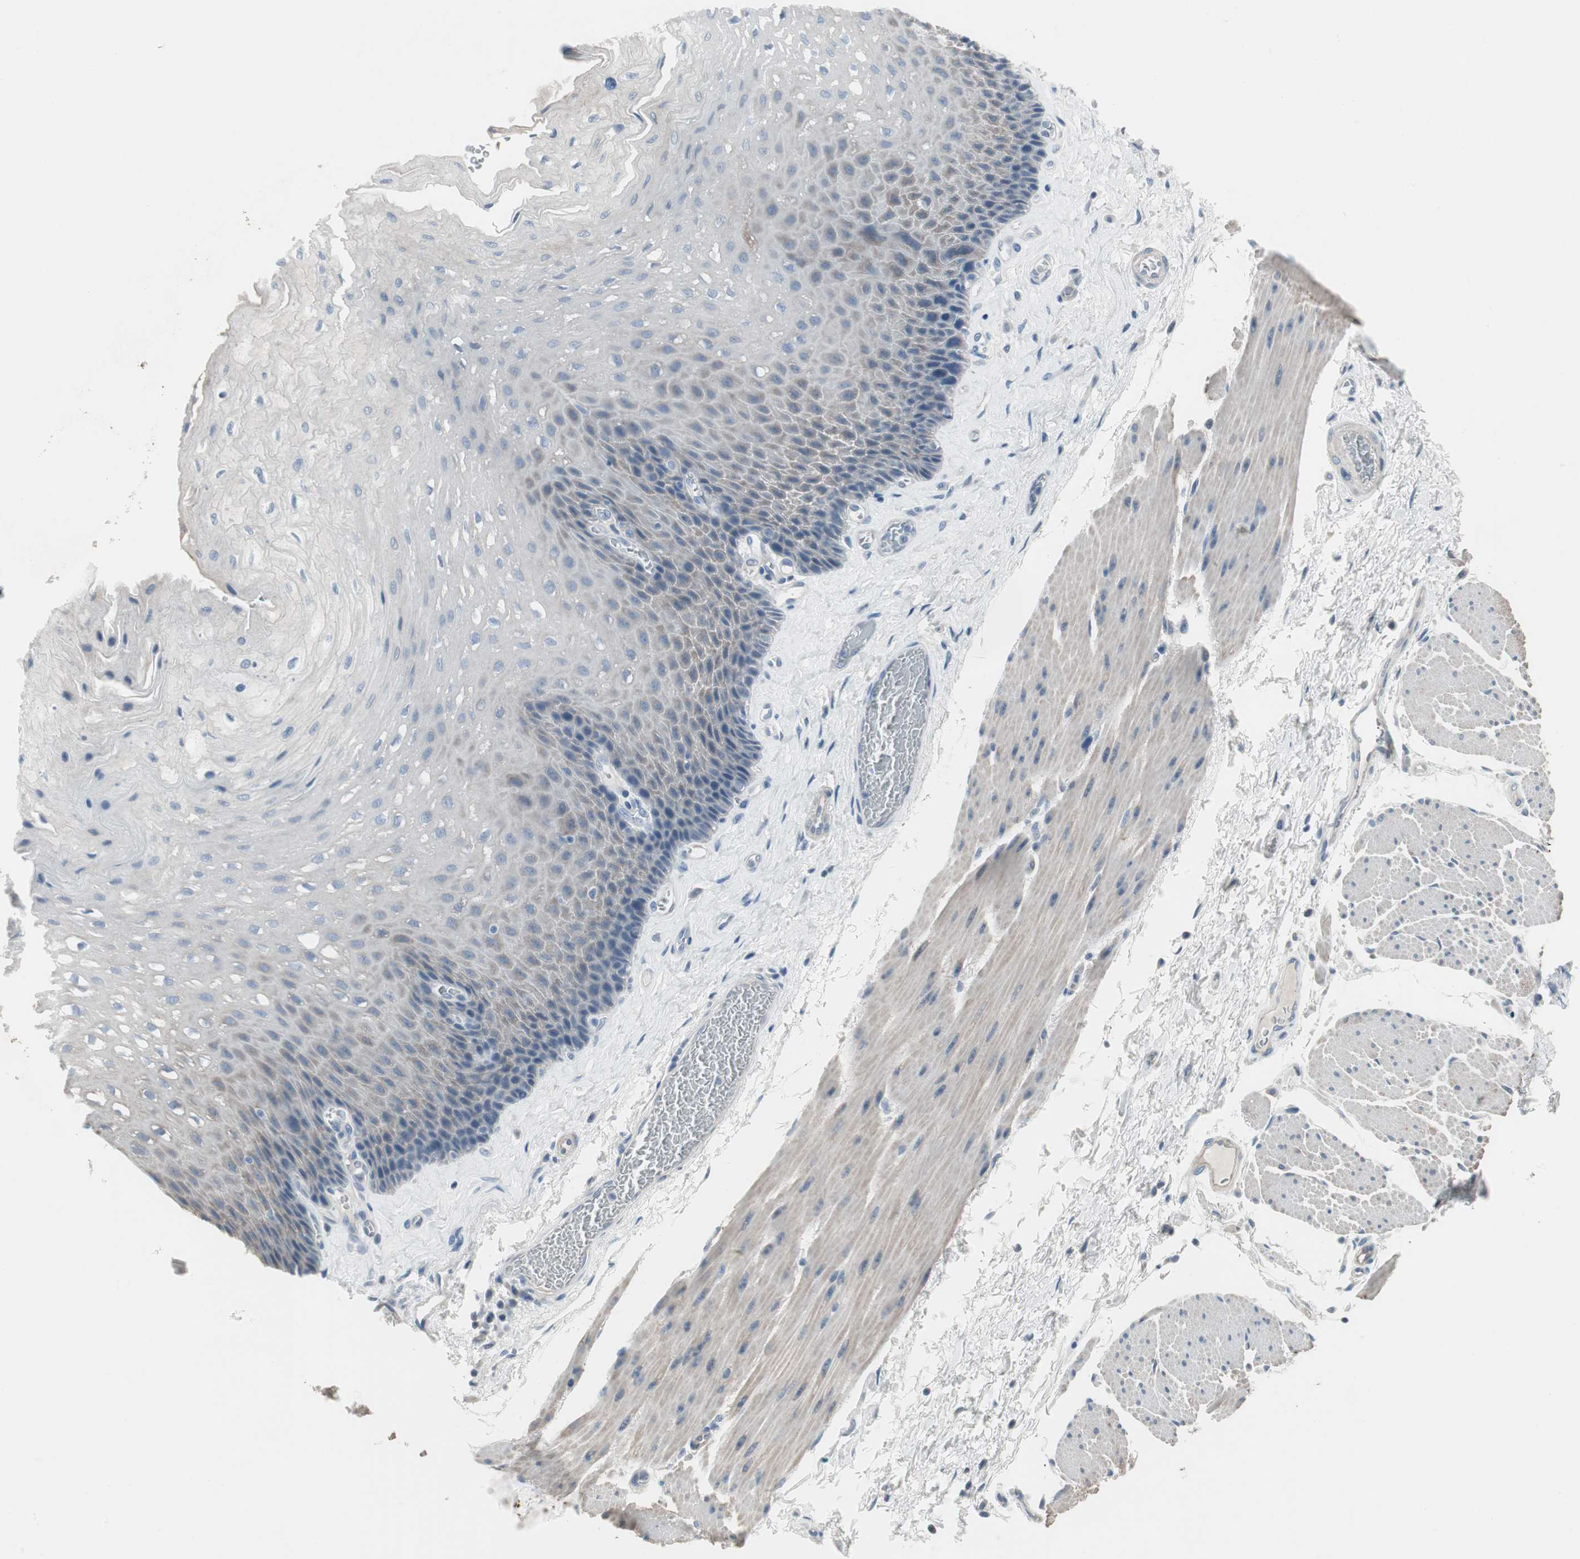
{"staining": {"intensity": "weak", "quantity": "<25%", "location": "cytoplasmic/membranous"}, "tissue": "esophagus", "cell_type": "Squamous epithelial cells", "image_type": "normal", "snomed": [{"axis": "morphology", "description": "Normal tissue, NOS"}, {"axis": "topography", "description": "Esophagus"}], "caption": "Immunohistochemistry histopathology image of benign esophagus: human esophagus stained with DAB shows no significant protein staining in squamous epithelial cells.", "gene": "PIGR", "patient": {"sex": "female", "age": 72}}